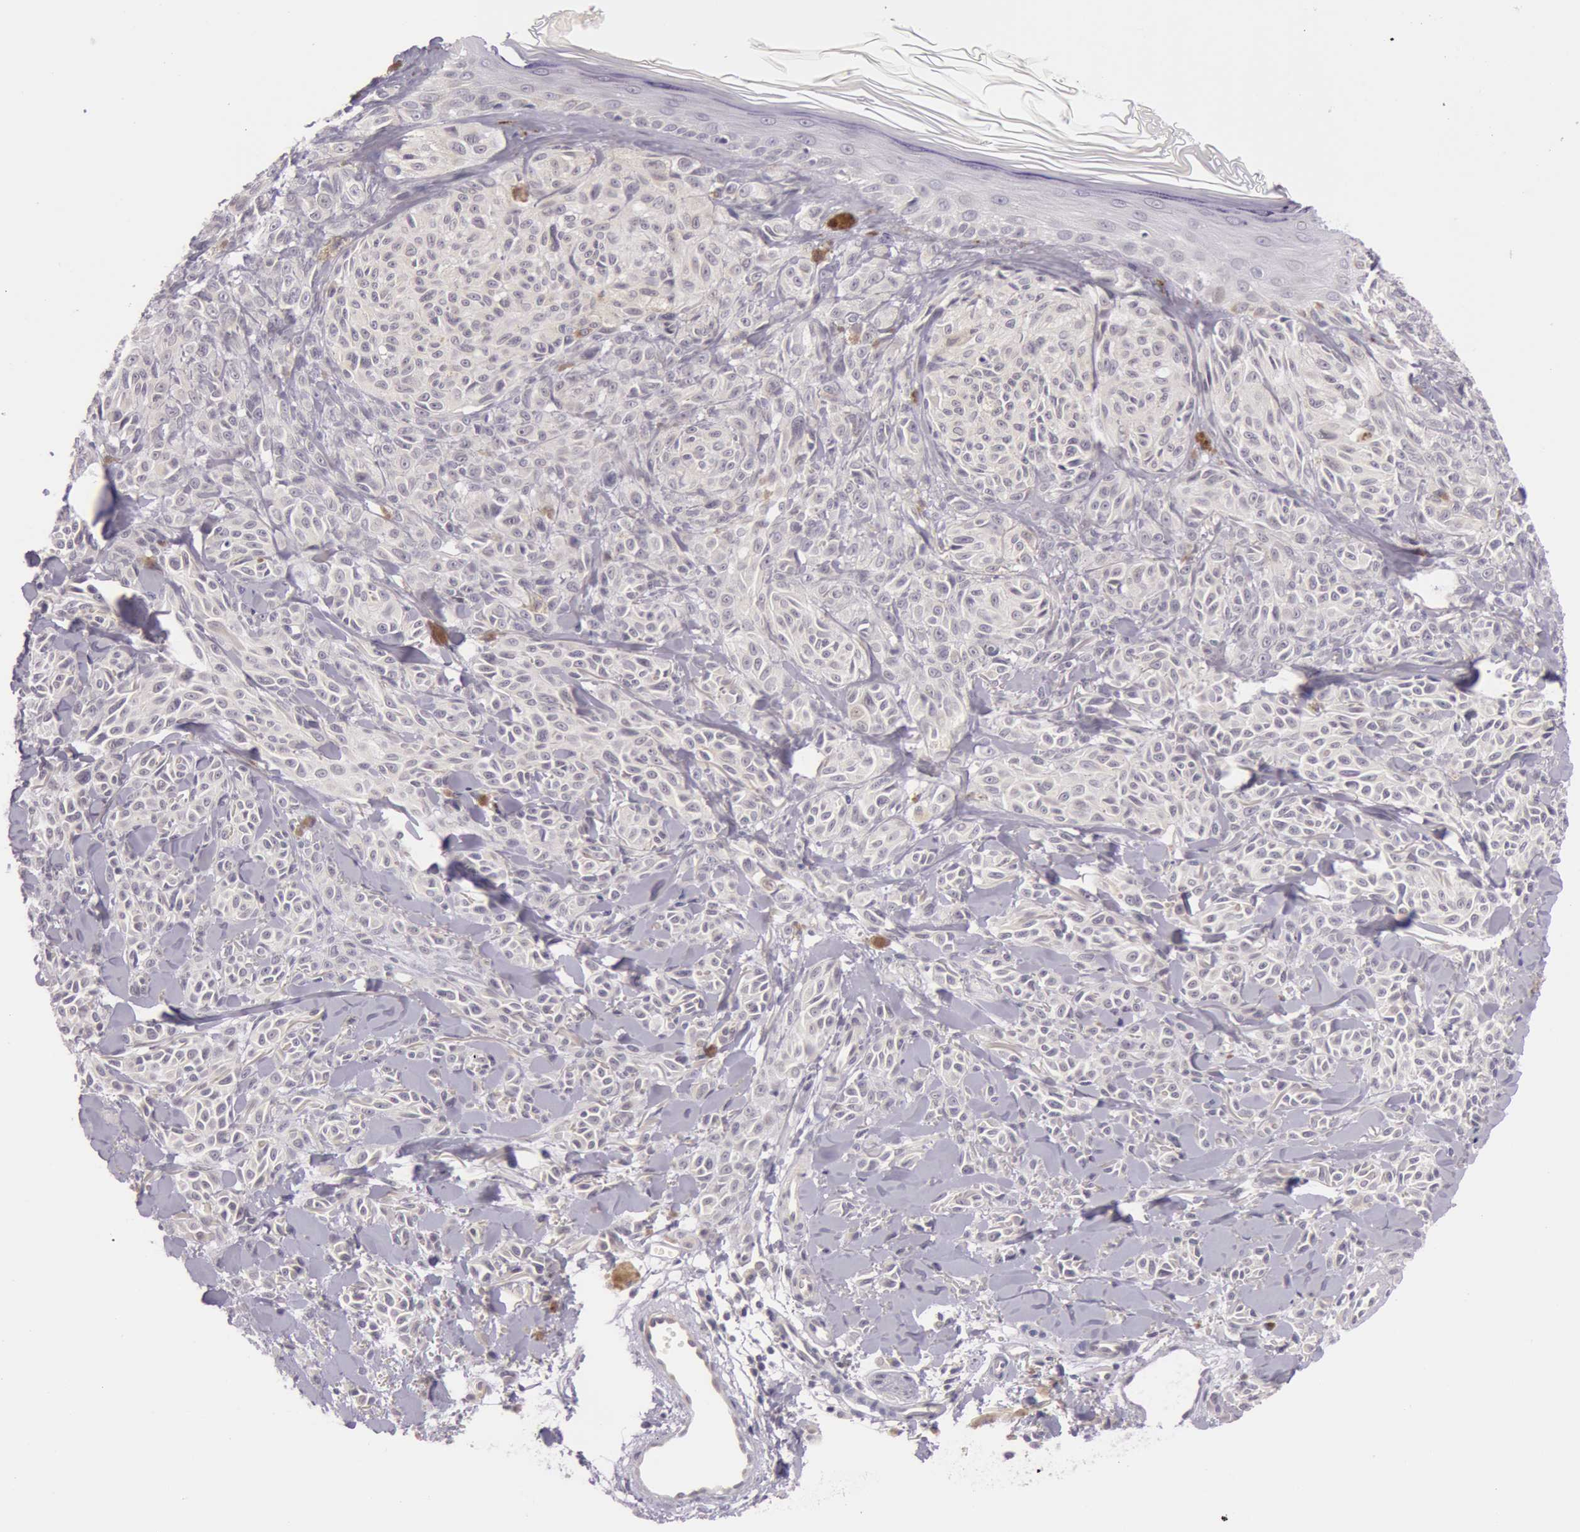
{"staining": {"intensity": "negative", "quantity": "none", "location": "none"}, "tissue": "melanoma", "cell_type": "Tumor cells", "image_type": "cancer", "snomed": [{"axis": "morphology", "description": "Malignant melanoma, NOS"}, {"axis": "topography", "description": "Skin"}], "caption": "Immunohistochemistry (IHC) histopathology image of melanoma stained for a protein (brown), which displays no expression in tumor cells. (IHC, brightfield microscopy, high magnification).", "gene": "RBMY1F", "patient": {"sex": "female", "age": 73}}